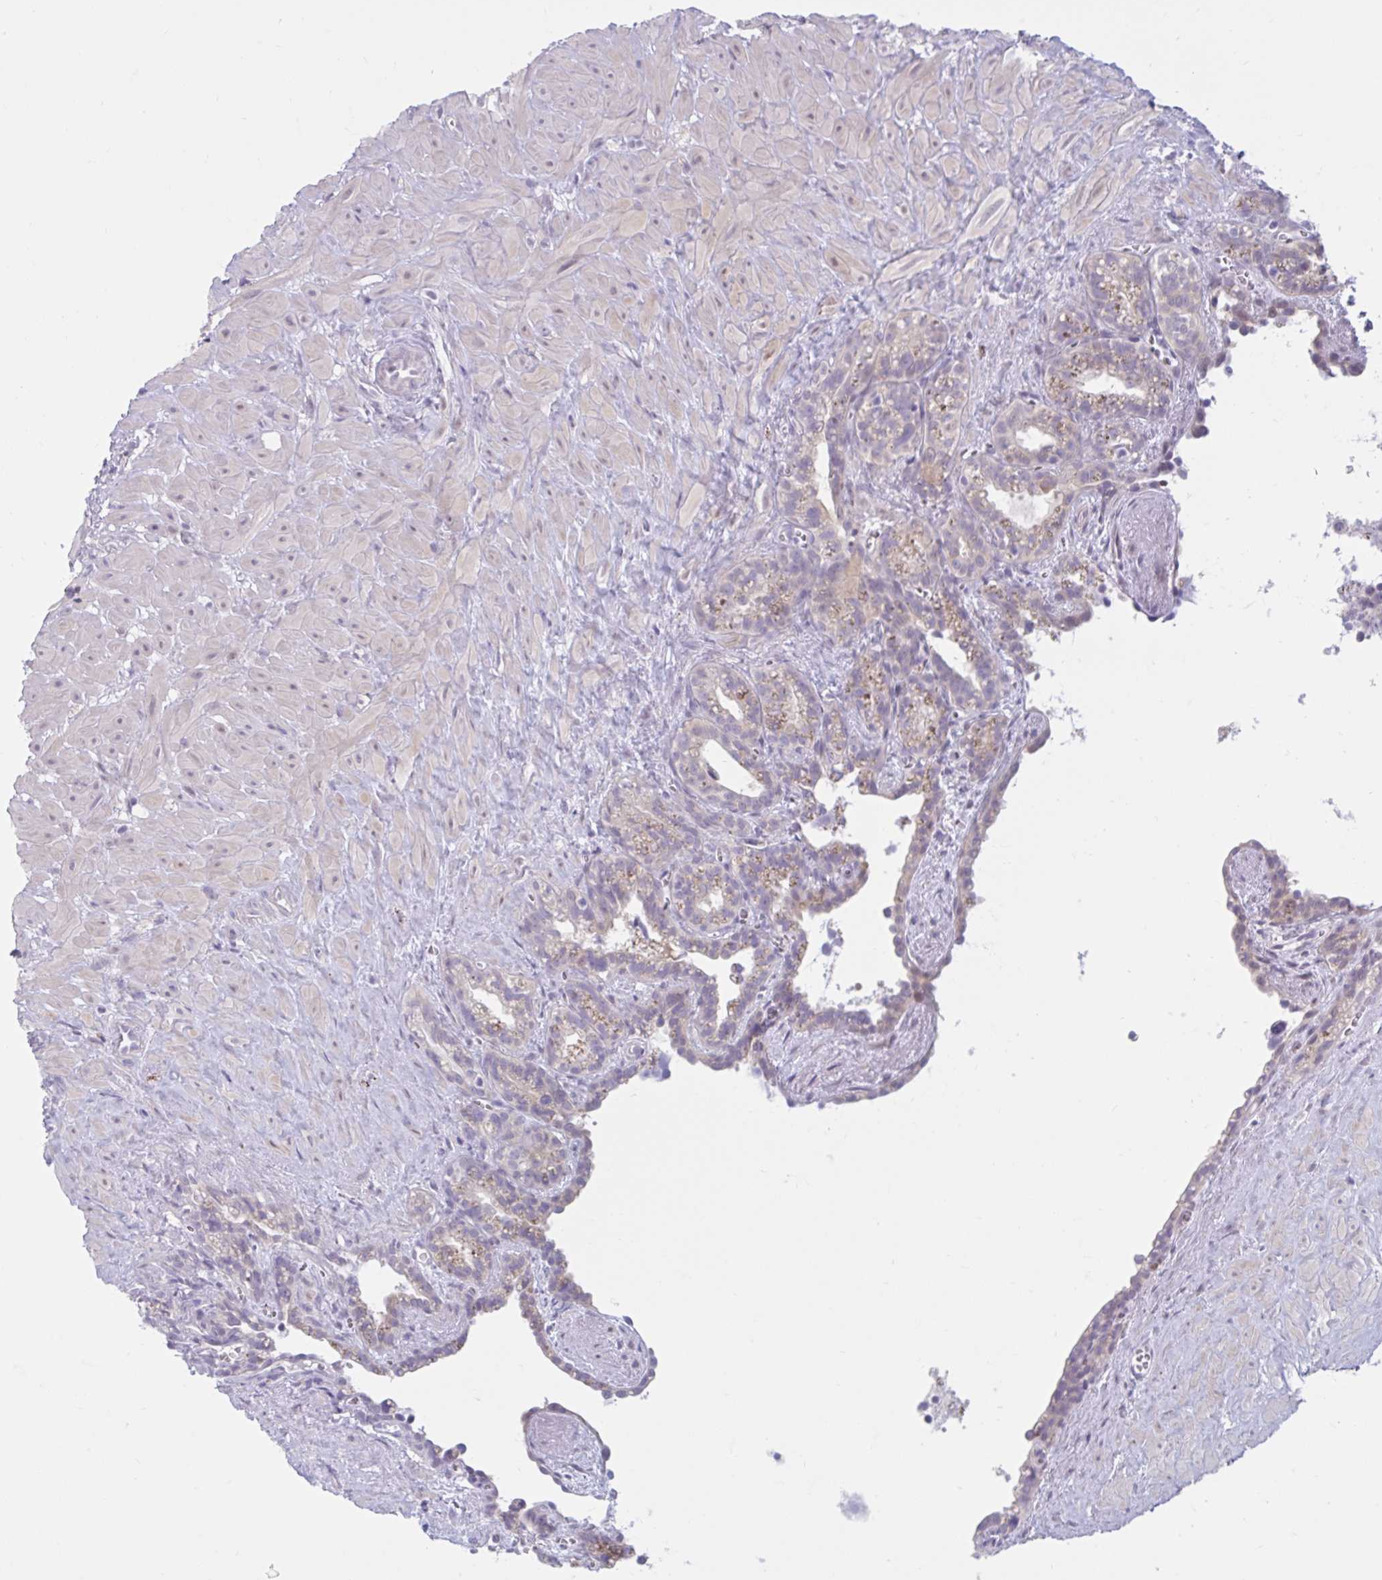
{"staining": {"intensity": "negative", "quantity": "none", "location": "none"}, "tissue": "seminal vesicle", "cell_type": "Glandular cells", "image_type": "normal", "snomed": [{"axis": "morphology", "description": "Normal tissue, NOS"}, {"axis": "topography", "description": "Seminal veicle"}], "caption": "This is an IHC micrograph of normal human seminal vesicle. There is no expression in glandular cells.", "gene": "FAM153A", "patient": {"sex": "male", "age": 76}}